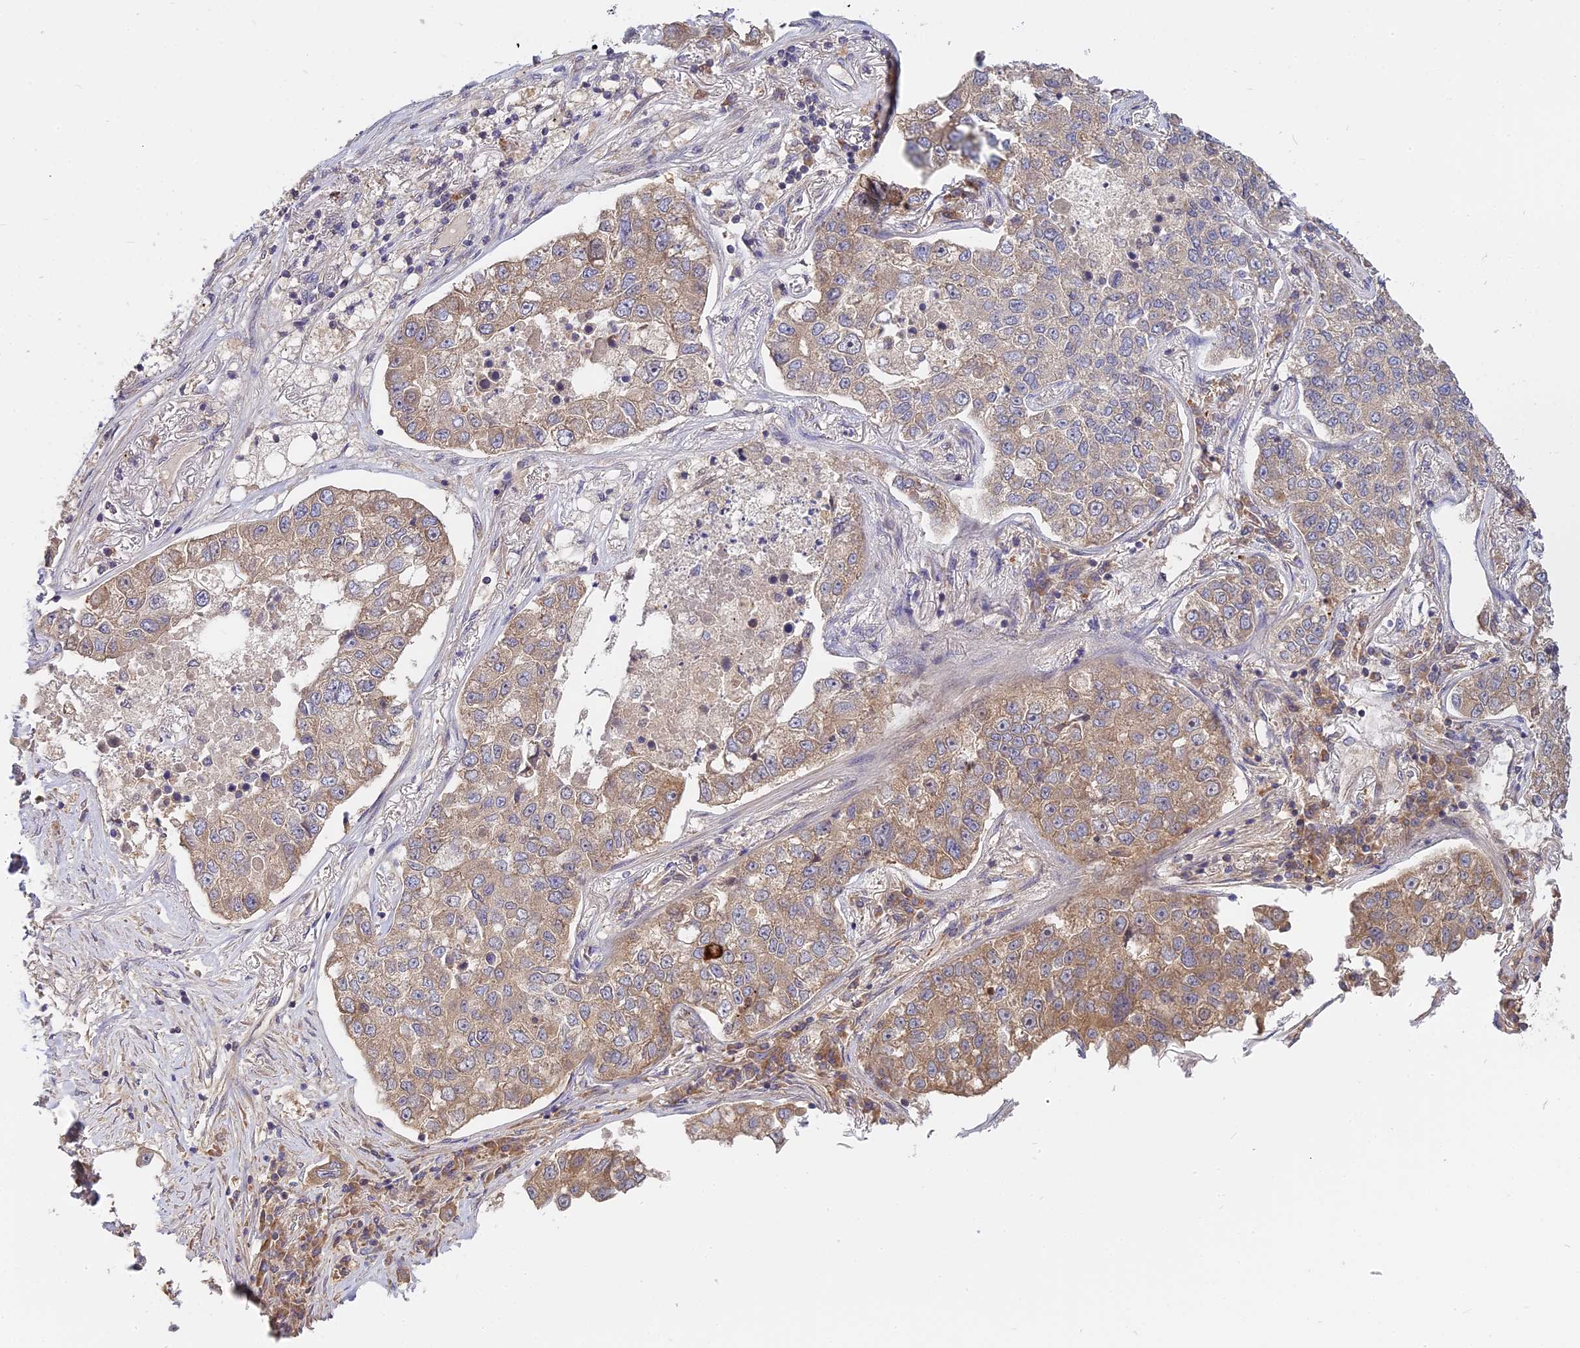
{"staining": {"intensity": "weak", "quantity": "25%-75%", "location": "cytoplasmic/membranous"}, "tissue": "lung cancer", "cell_type": "Tumor cells", "image_type": "cancer", "snomed": [{"axis": "morphology", "description": "Adenocarcinoma, NOS"}, {"axis": "topography", "description": "Lung"}], "caption": "Immunohistochemical staining of human adenocarcinoma (lung) reveals weak cytoplasmic/membranous protein staining in about 25%-75% of tumor cells.", "gene": "IL21R", "patient": {"sex": "male", "age": 49}}